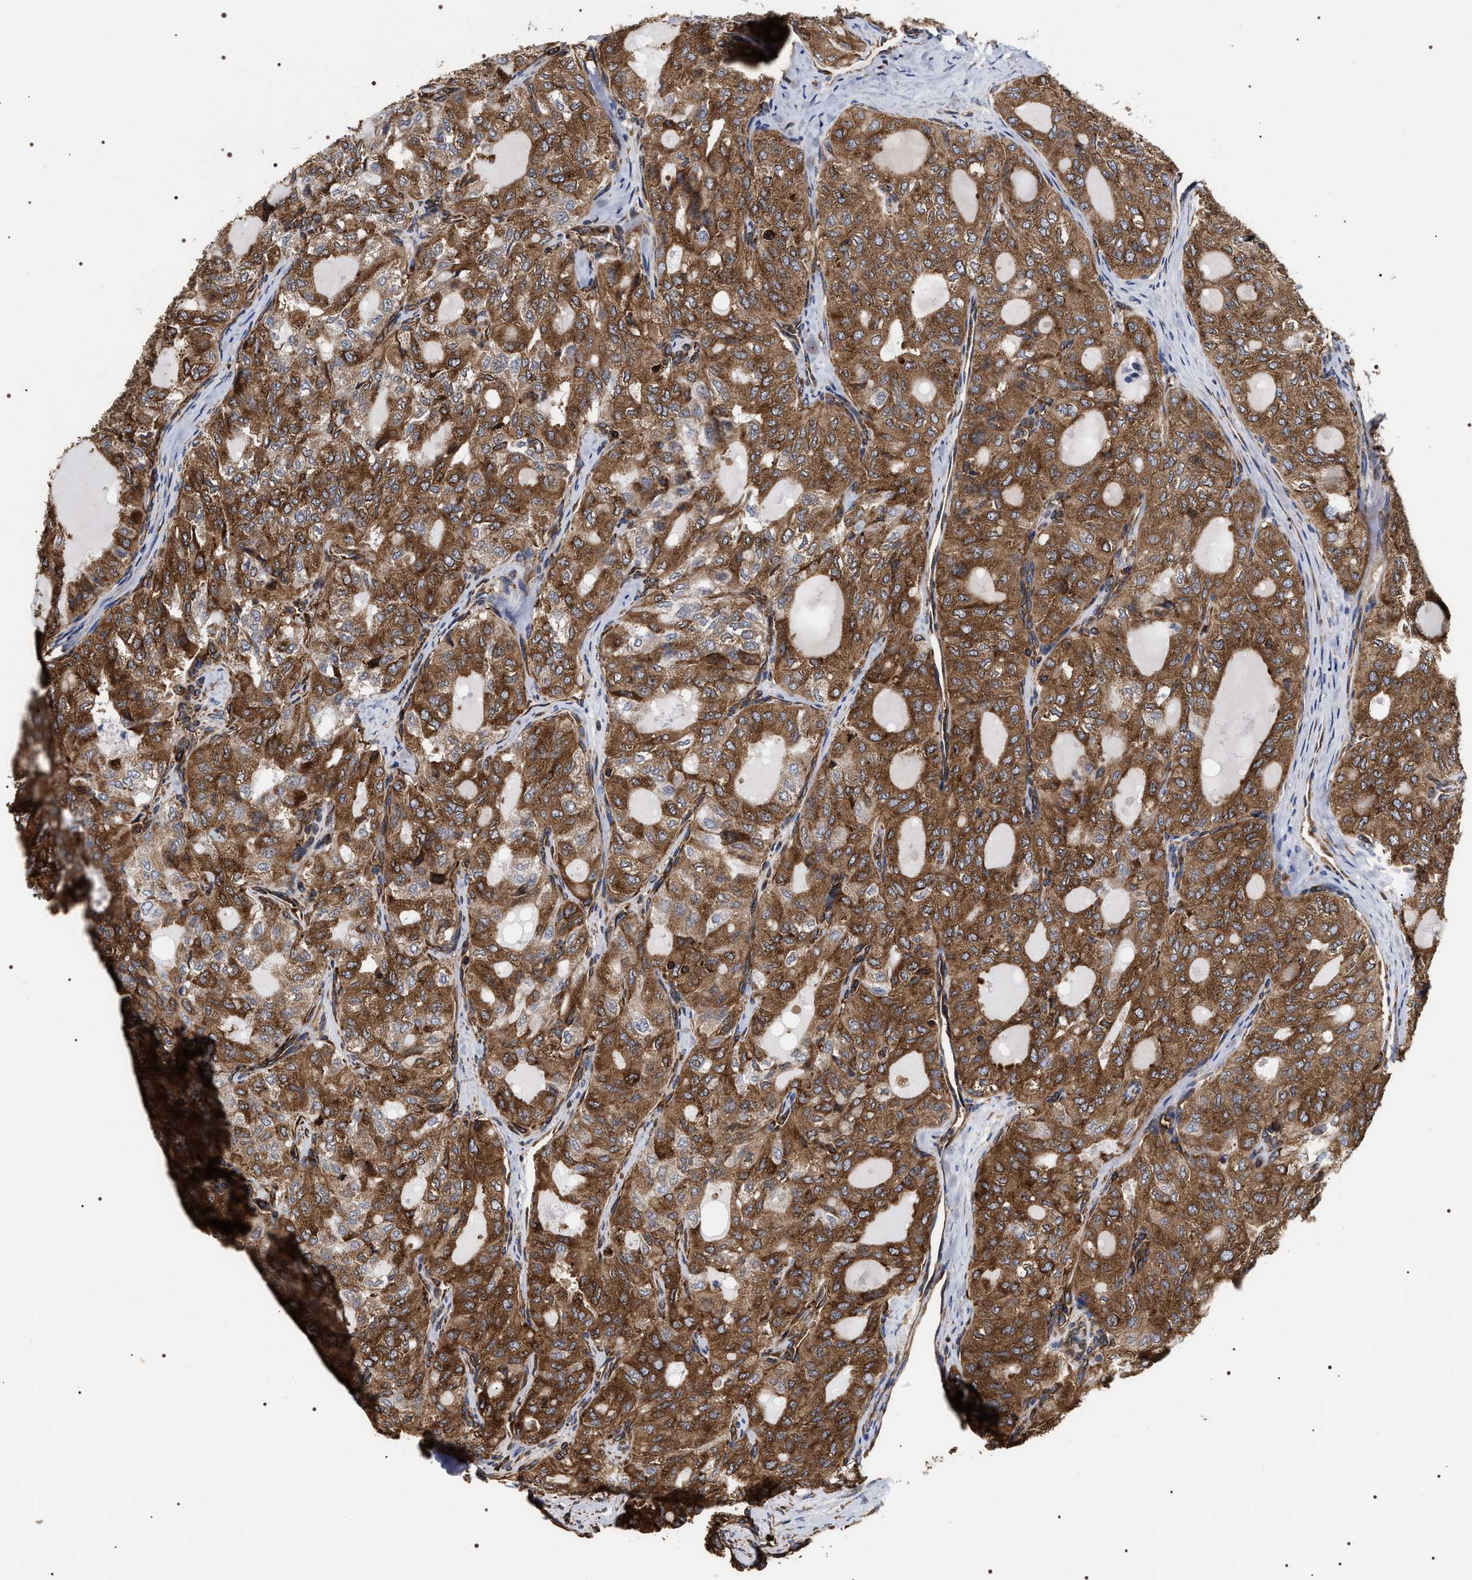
{"staining": {"intensity": "strong", "quantity": ">75%", "location": "cytoplasmic/membranous"}, "tissue": "thyroid cancer", "cell_type": "Tumor cells", "image_type": "cancer", "snomed": [{"axis": "morphology", "description": "Follicular adenoma carcinoma, NOS"}, {"axis": "topography", "description": "Thyroid gland"}], "caption": "Approximately >75% of tumor cells in follicular adenoma carcinoma (thyroid) demonstrate strong cytoplasmic/membranous protein positivity as visualized by brown immunohistochemical staining.", "gene": "SERBP1", "patient": {"sex": "male", "age": 75}}